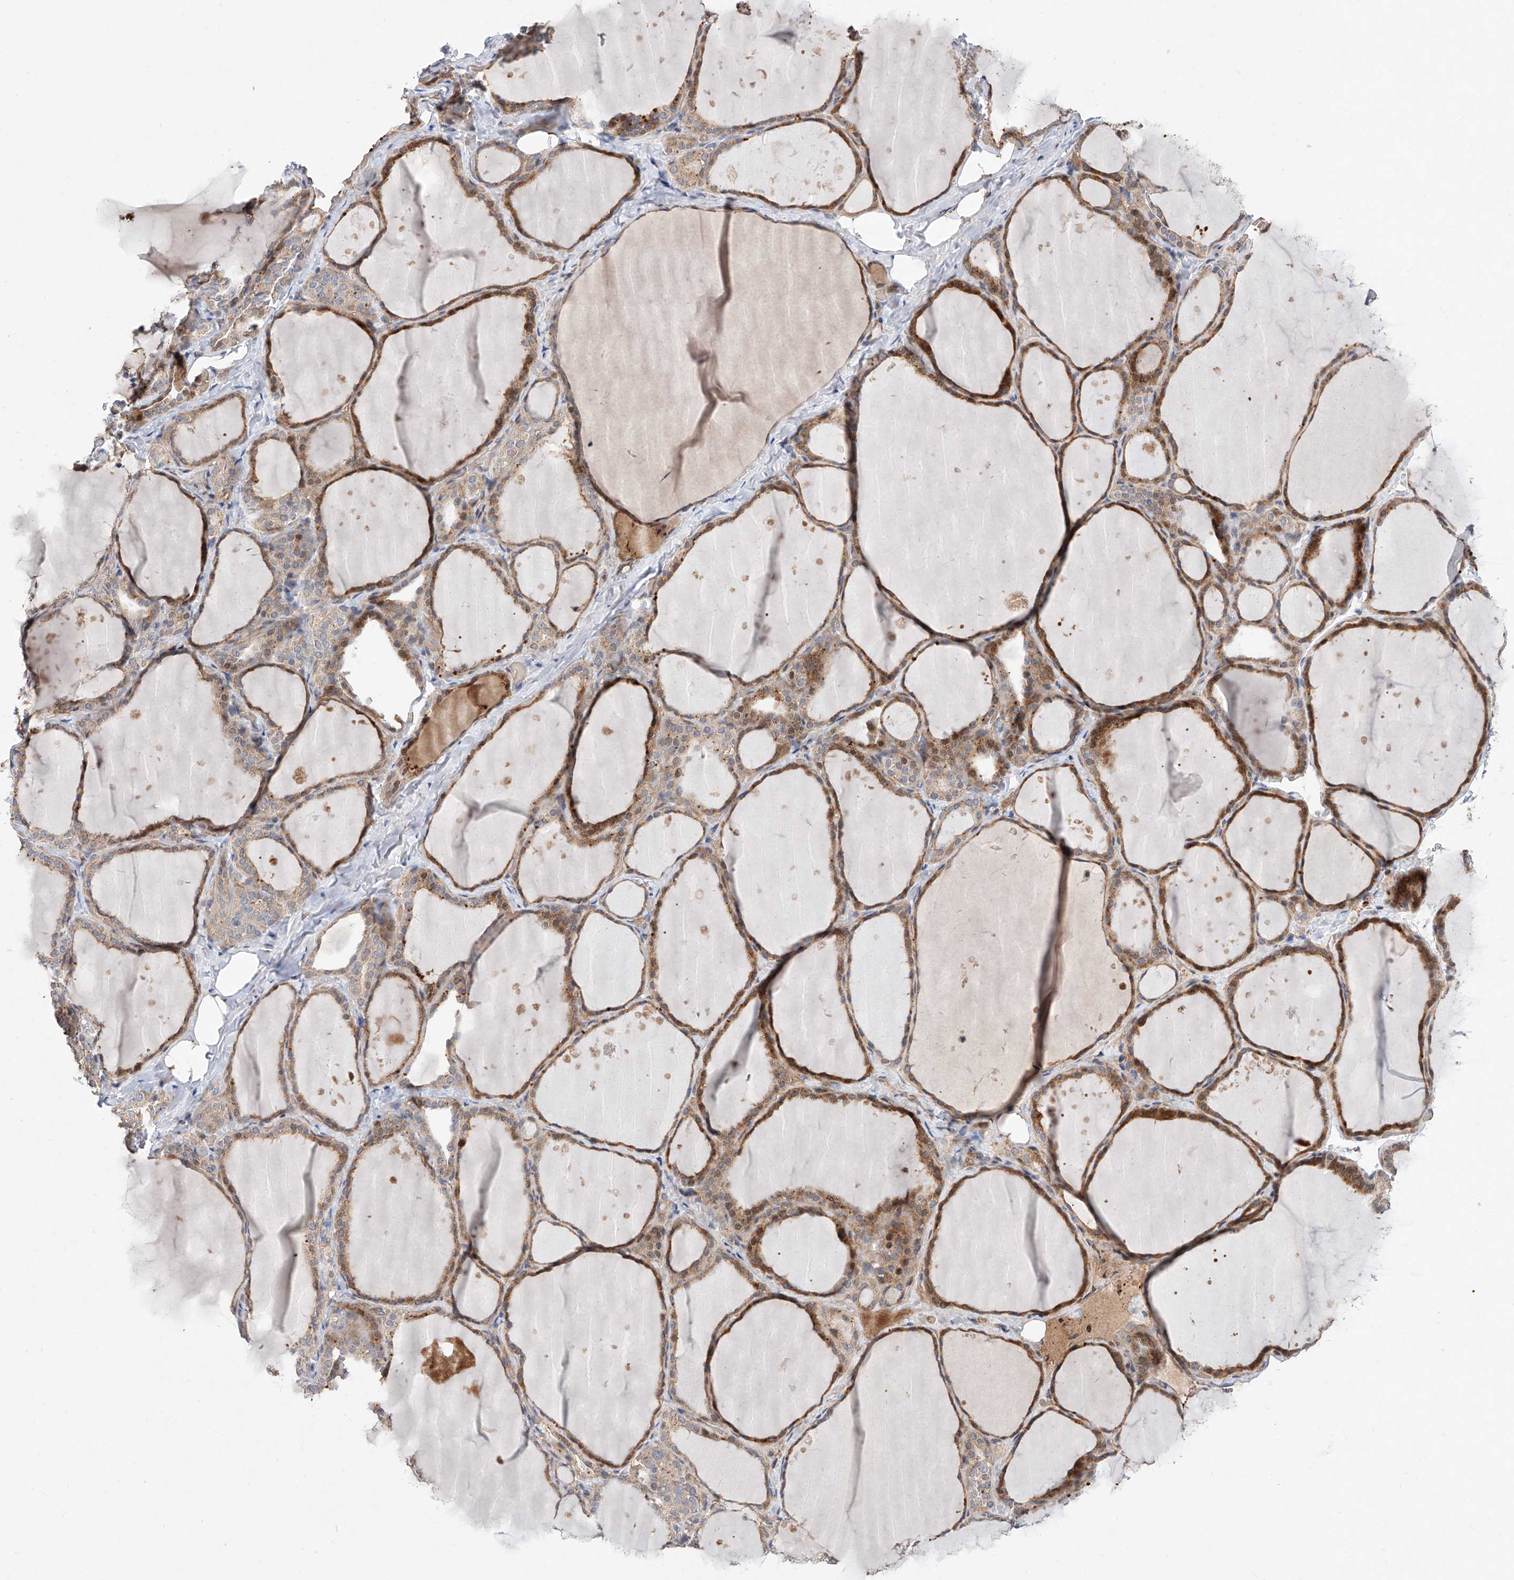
{"staining": {"intensity": "moderate", "quantity": ">75%", "location": "cytoplasmic/membranous"}, "tissue": "thyroid gland", "cell_type": "Glandular cells", "image_type": "normal", "snomed": [{"axis": "morphology", "description": "Normal tissue, NOS"}, {"axis": "topography", "description": "Thyroid gland"}], "caption": "Brown immunohistochemical staining in unremarkable human thyroid gland exhibits moderate cytoplasmic/membranous expression in about >75% of glandular cells.", "gene": "FUCA2", "patient": {"sex": "female", "age": 44}}